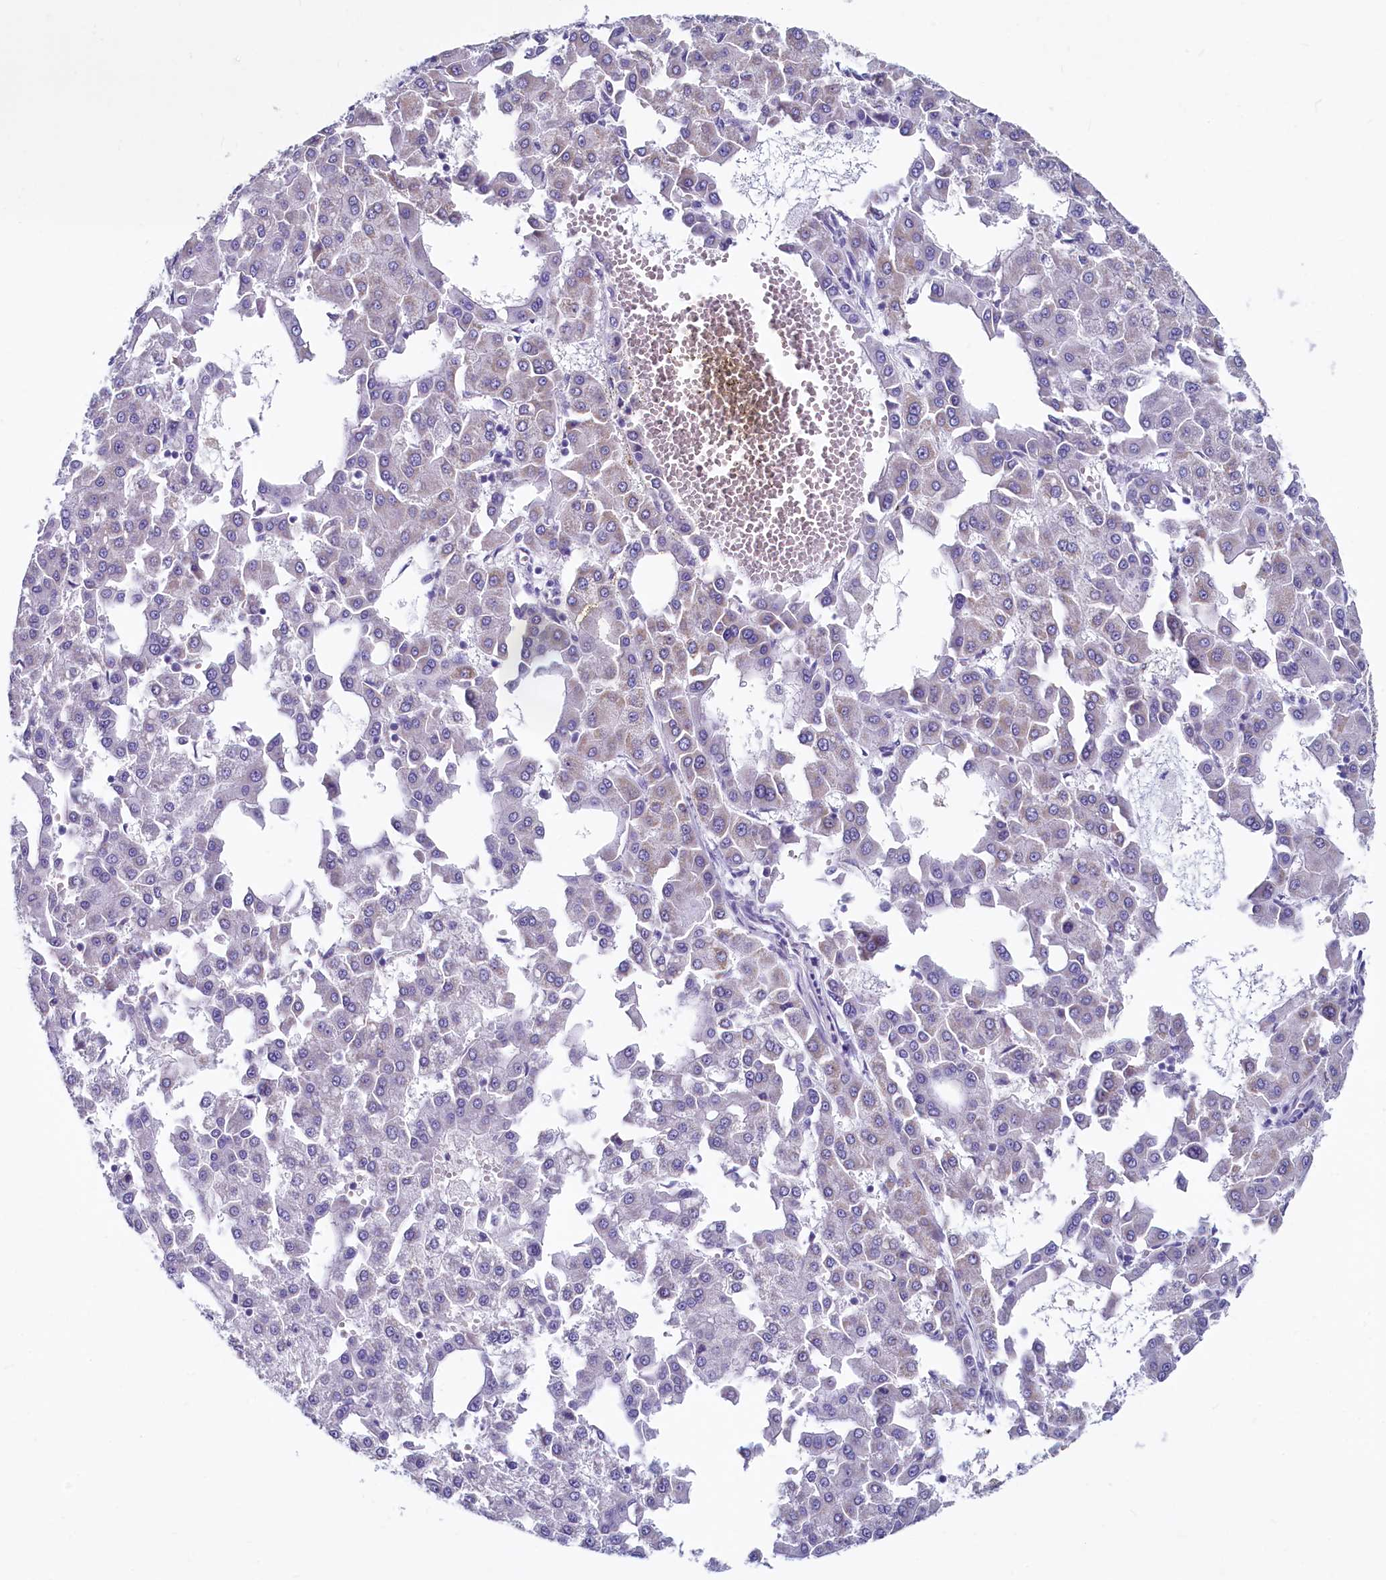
{"staining": {"intensity": "weak", "quantity": "<25%", "location": "cytoplasmic/membranous"}, "tissue": "liver cancer", "cell_type": "Tumor cells", "image_type": "cancer", "snomed": [{"axis": "morphology", "description": "Carcinoma, Hepatocellular, NOS"}, {"axis": "topography", "description": "Liver"}], "caption": "IHC photomicrograph of neoplastic tissue: human liver cancer (hepatocellular carcinoma) stained with DAB reveals no significant protein staining in tumor cells. (Immunohistochemistry, brightfield microscopy, high magnification).", "gene": "INSC", "patient": {"sex": "male", "age": 47}}